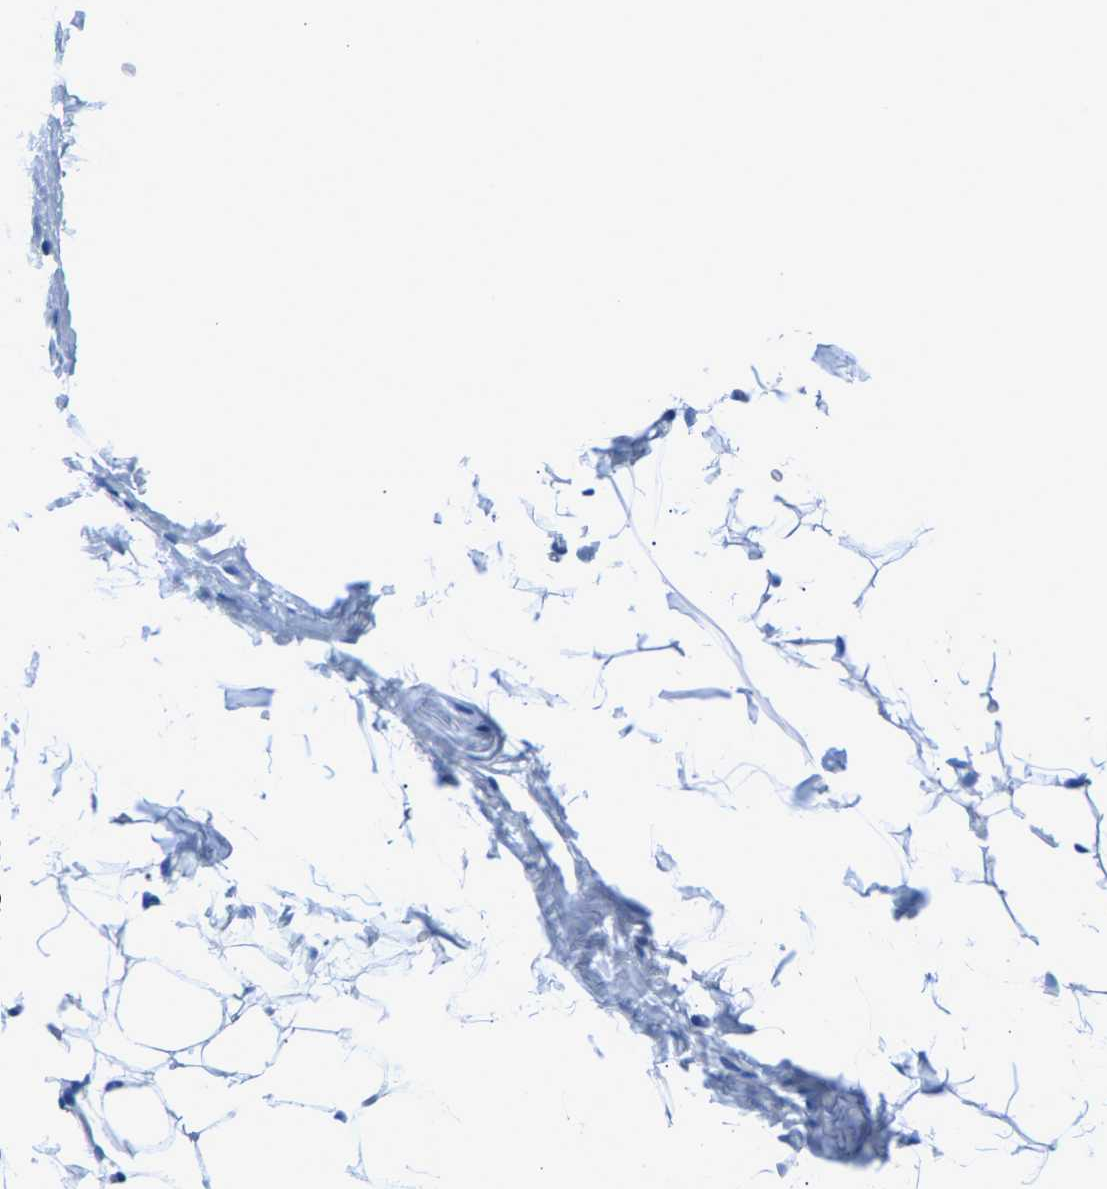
{"staining": {"intensity": "negative", "quantity": "none", "location": "none"}, "tissue": "adipose tissue", "cell_type": "Adipocytes", "image_type": "normal", "snomed": [{"axis": "morphology", "description": "Normal tissue, NOS"}, {"axis": "topography", "description": "Breast"}, {"axis": "topography", "description": "Soft tissue"}], "caption": "A high-resolution photomicrograph shows immunohistochemistry staining of unremarkable adipose tissue, which shows no significant staining in adipocytes.", "gene": "CPS1", "patient": {"sex": "female", "age": 75}}